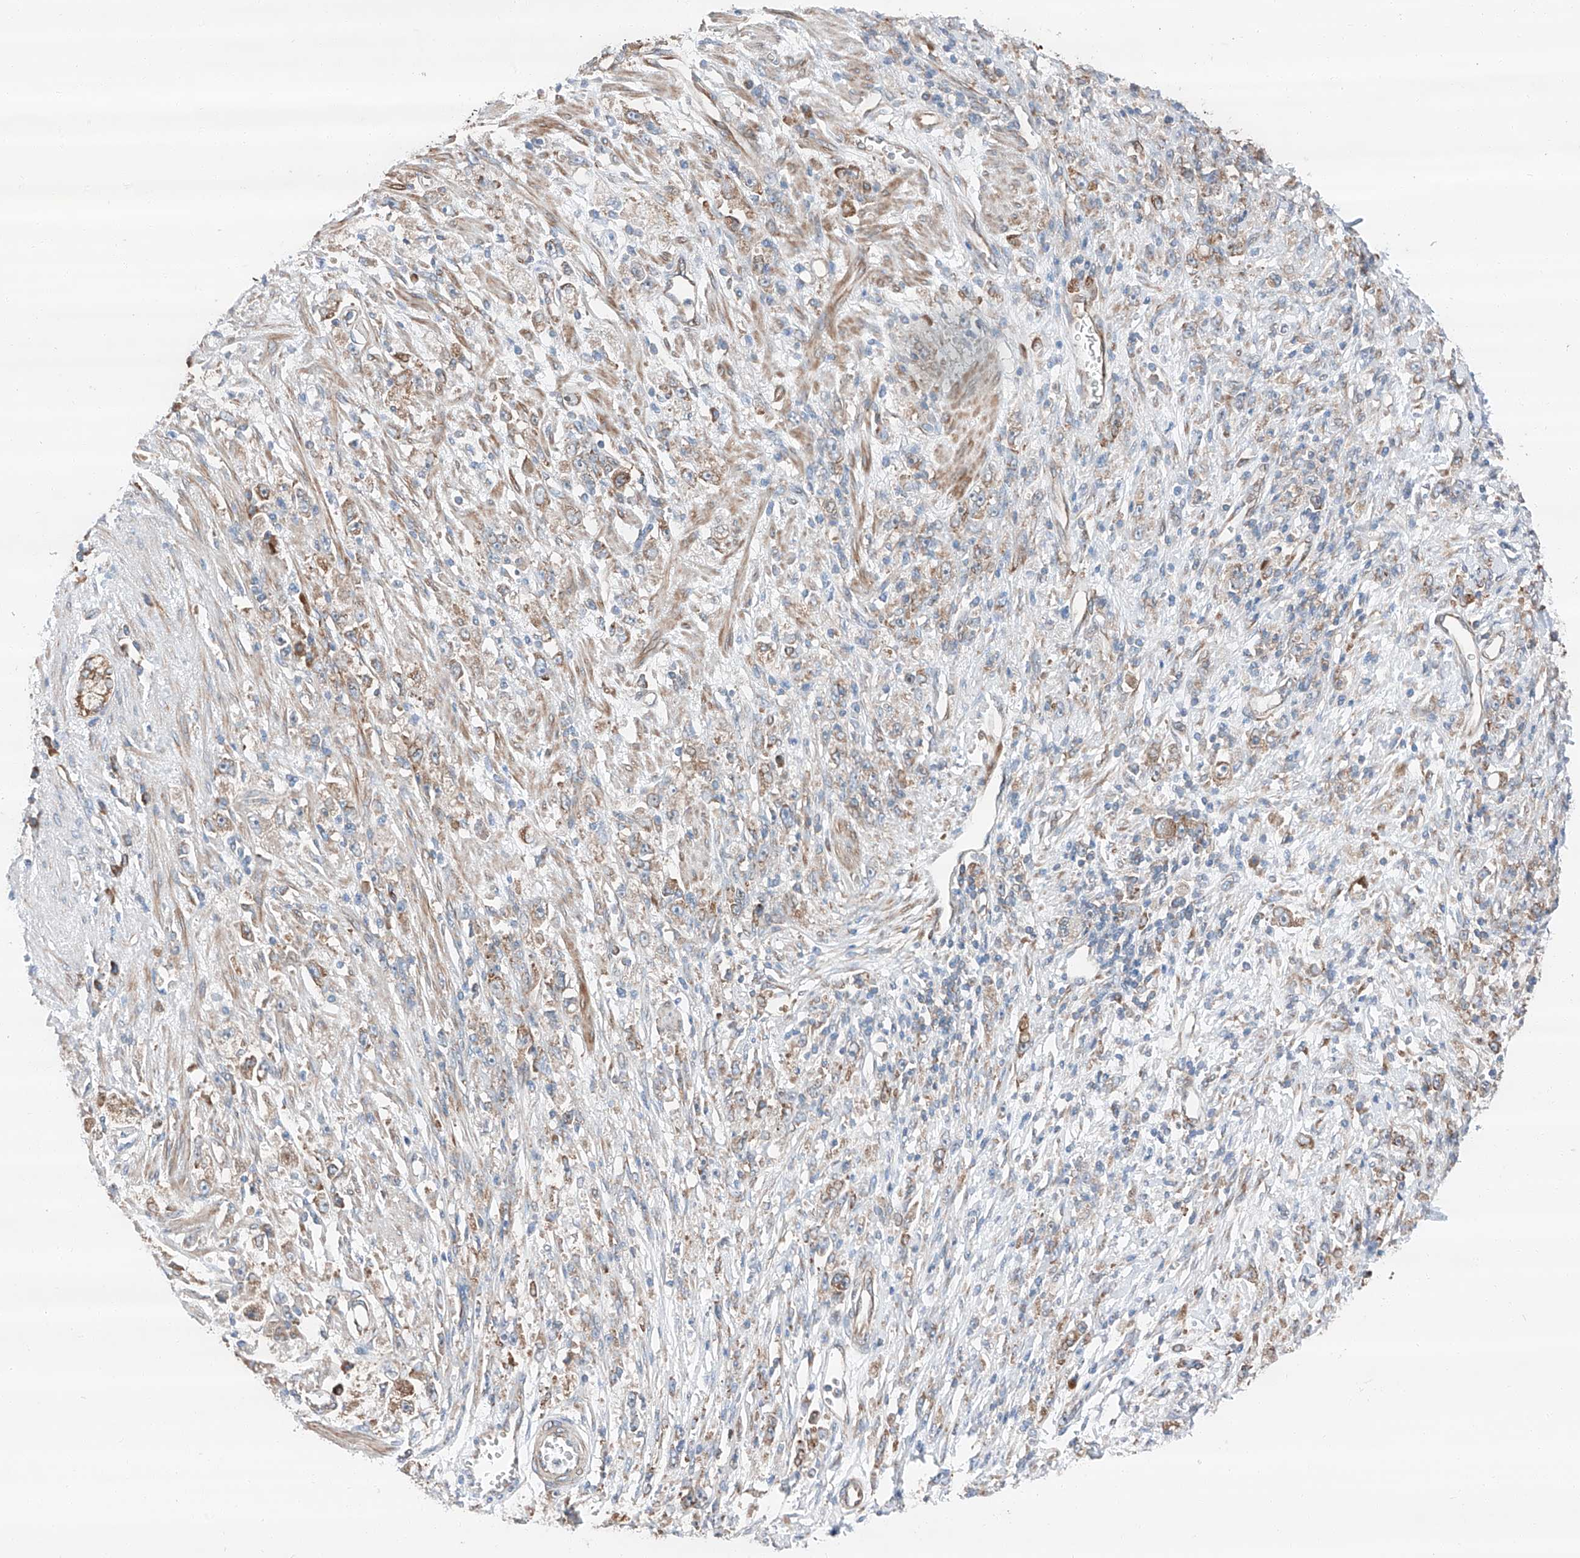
{"staining": {"intensity": "weak", "quantity": "25%-75%", "location": "cytoplasmic/membranous"}, "tissue": "stomach cancer", "cell_type": "Tumor cells", "image_type": "cancer", "snomed": [{"axis": "morphology", "description": "Adenocarcinoma, NOS"}, {"axis": "topography", "description": "Stomach"}], "caption": "This micrograph shows adenocarcinoma (stomach) stained with immunohistochemistry (IHC) to label a protein in brown. The cytoplasmic/membranous of tumor cells show weak positivity for the protein. Nuclei are counter-stained blue.", "gene": "ZC3H15", "patient": {"sex": "female", "age": 59}}